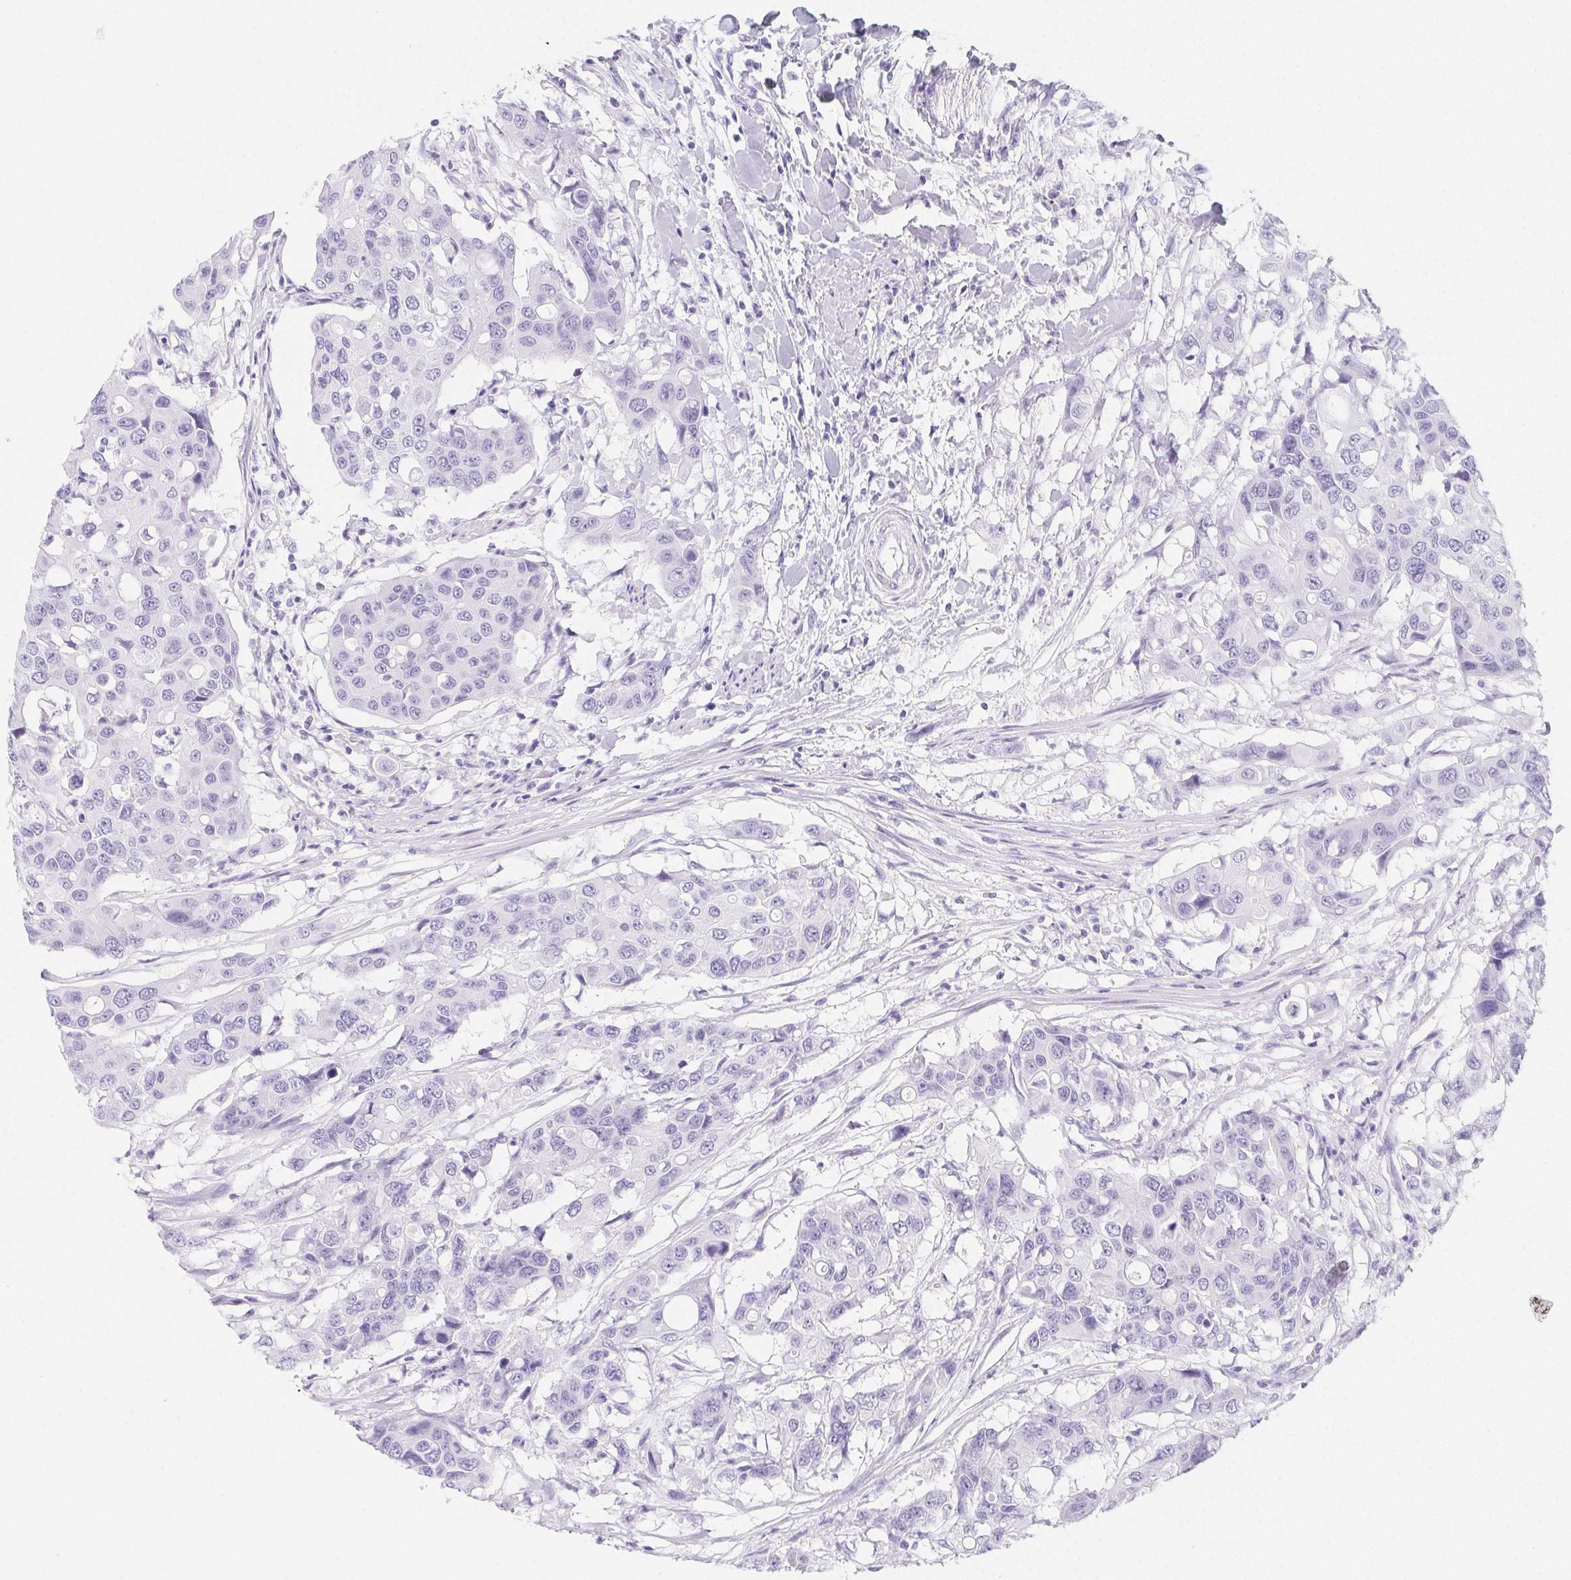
{"staining": {"intensity": "negative", "quantity": "none", "location": "none"}, "tissue": "colorectal cancer", "cell_type": "Tumor cells", "image_type": "cancer", "snomed": [{"axis": "morphology", "description": "Adenocarcinoma, NOS"}, {"axis": "topography", "description": "Colon"}], "caption": "A histopathology image of human colorectal cancer (adenocarcinoma) is negative for staining in tumor cells.", "gene": "HRC", "patient": {"sex": "male", "age": 77}}